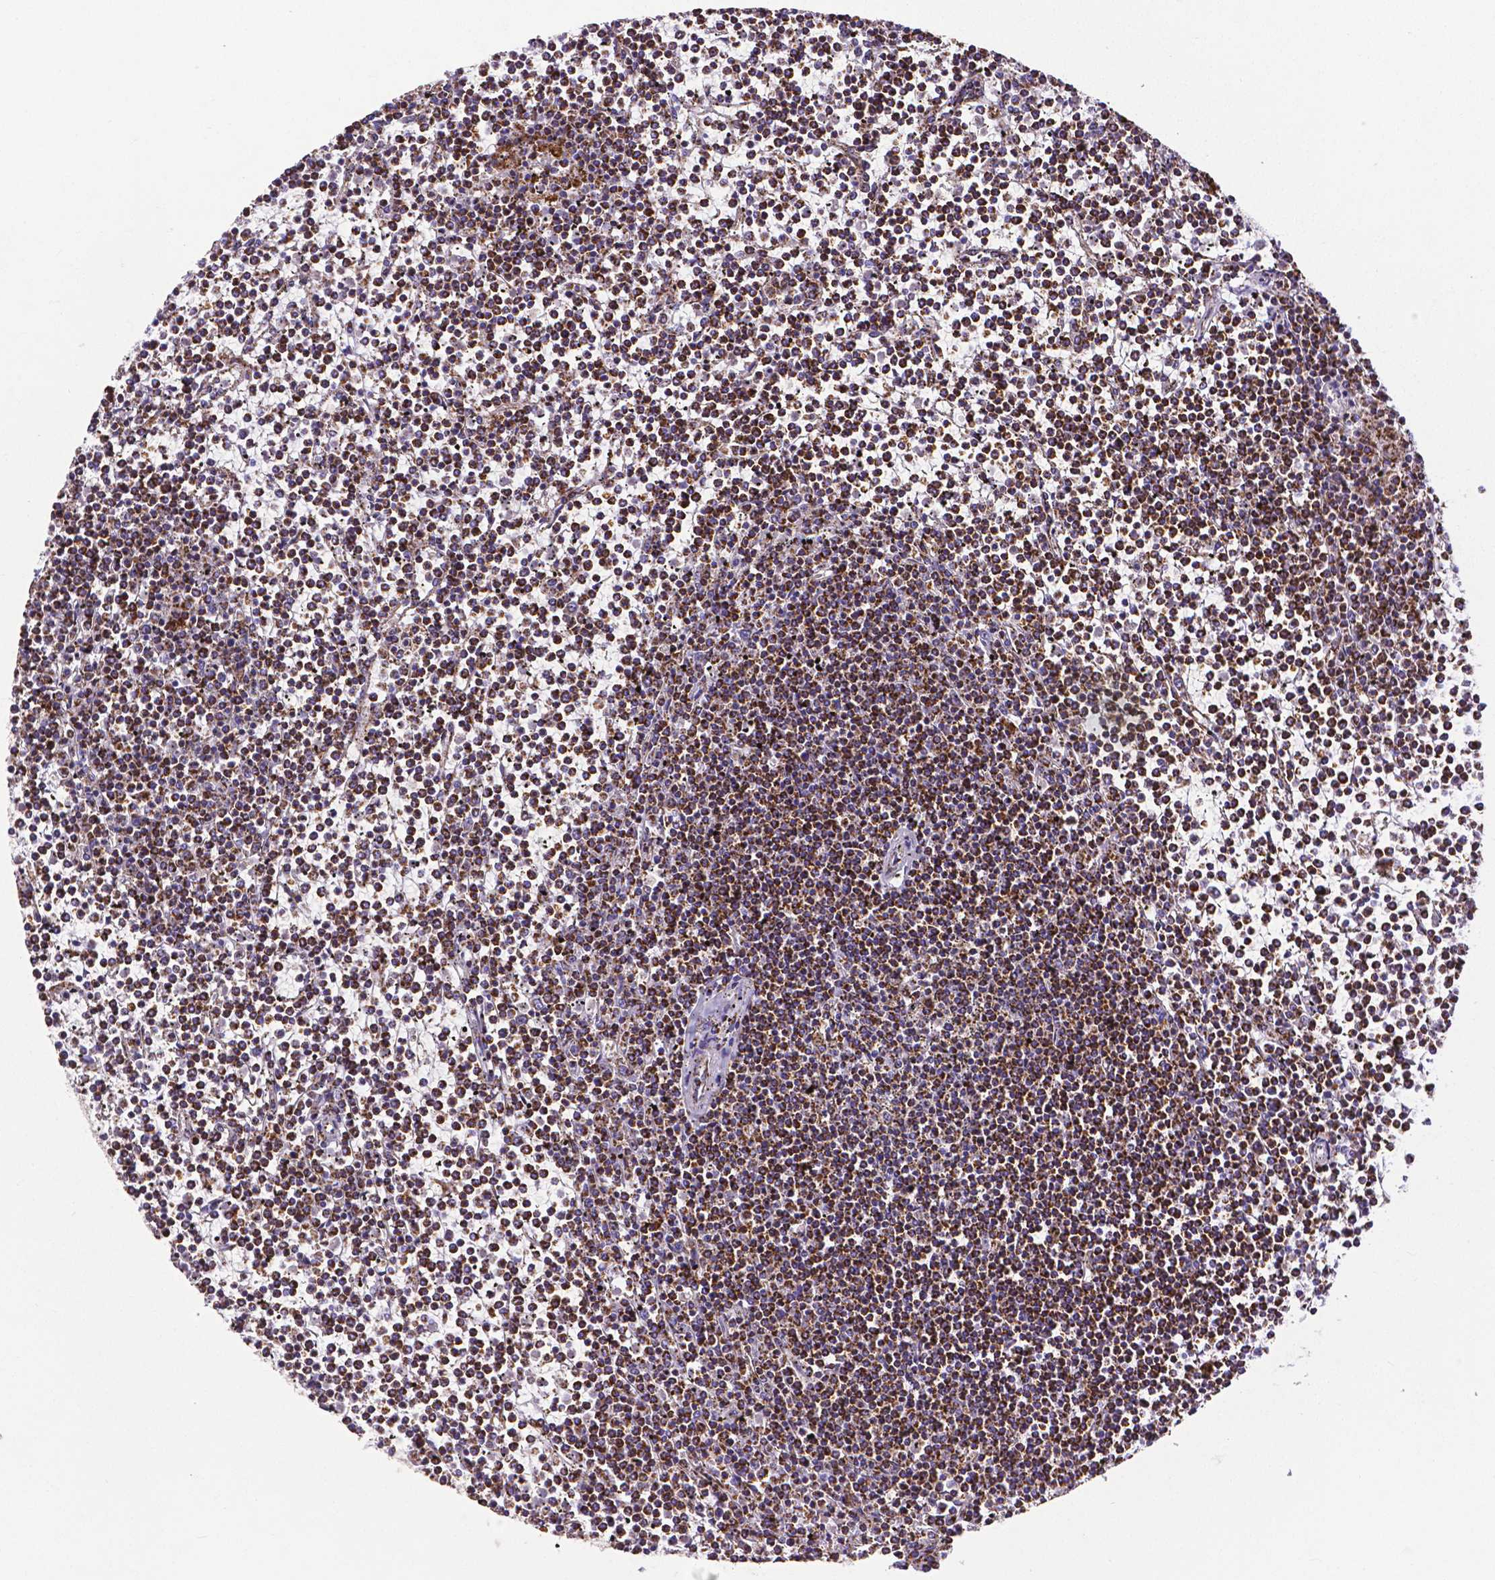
{"staining": {"intensity": "strong", "quantity": ">75%", "location": "cytoplasmic/membranous"}, "tissue": "lymphoma", "cell_type": "Tumor cells", "image_type": "cancer", "snomed": [{"axis": "morphology", "description": "Malignant lymphoma, non-Hodgkin's type, Low grade"}, {"axis": "topography", "description": "Spleen"}], "caption": "High-magnification brightfield microscopy of low-grade malignant lymphoma, non-Hodgkin's type stained with DAB (3,3'-diaminobenzidine) (brown) and counterstained with hematoxylin (blue). tumor cells exhibit strong cytoplasmic/membranous staining is identified in approximately>75% of cells. The staining was performed using DAB to visualize the protein expression in brown, while the nuclei were stained in blue with hematoxylin (Magnification: 20x).", "gene": "MACC1", "patient": {"sex": "female", "age": 19}}